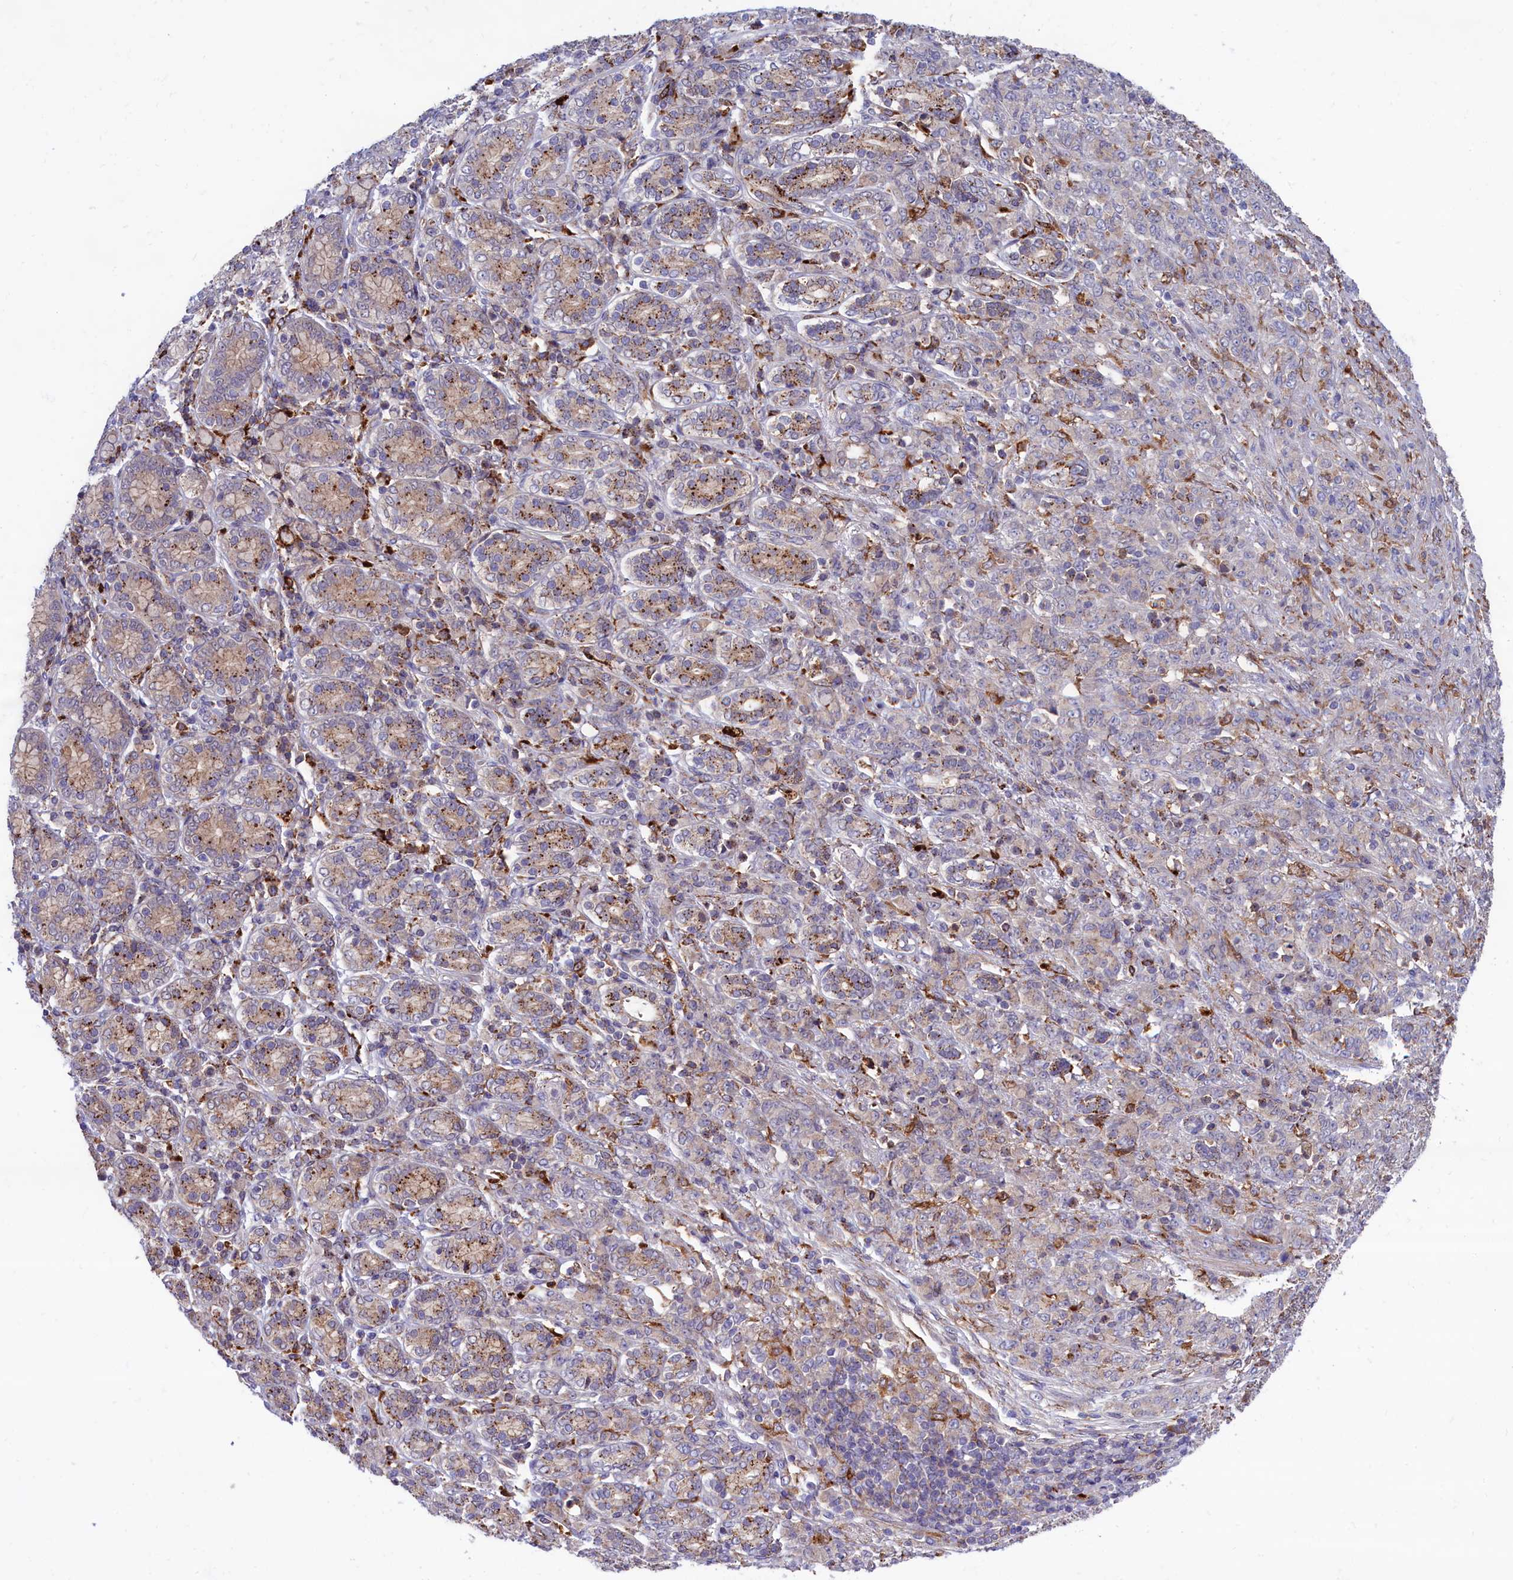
{"staining": {"intensity": "strong", "quantity": "<25%", "location": "cytoplasmic/membranous"}, "tissue": "stomach cancer", "cell_type": "Tumor cells", "image_type": "cancer", "snomed": [{"axis": "morphology", "description": "Adenocarcinoma, NOS"}, {"axis": "topography", "description": "Stomach"}], "caption": "Tumor cells demonstrate medium levels of strong cytoplasmic/membranous positivity in approximately <25% of cells in human adenocarcinoma (stomach).", "gene": "MAN2B1", "patient": {"sex": "female", "age": 79}}